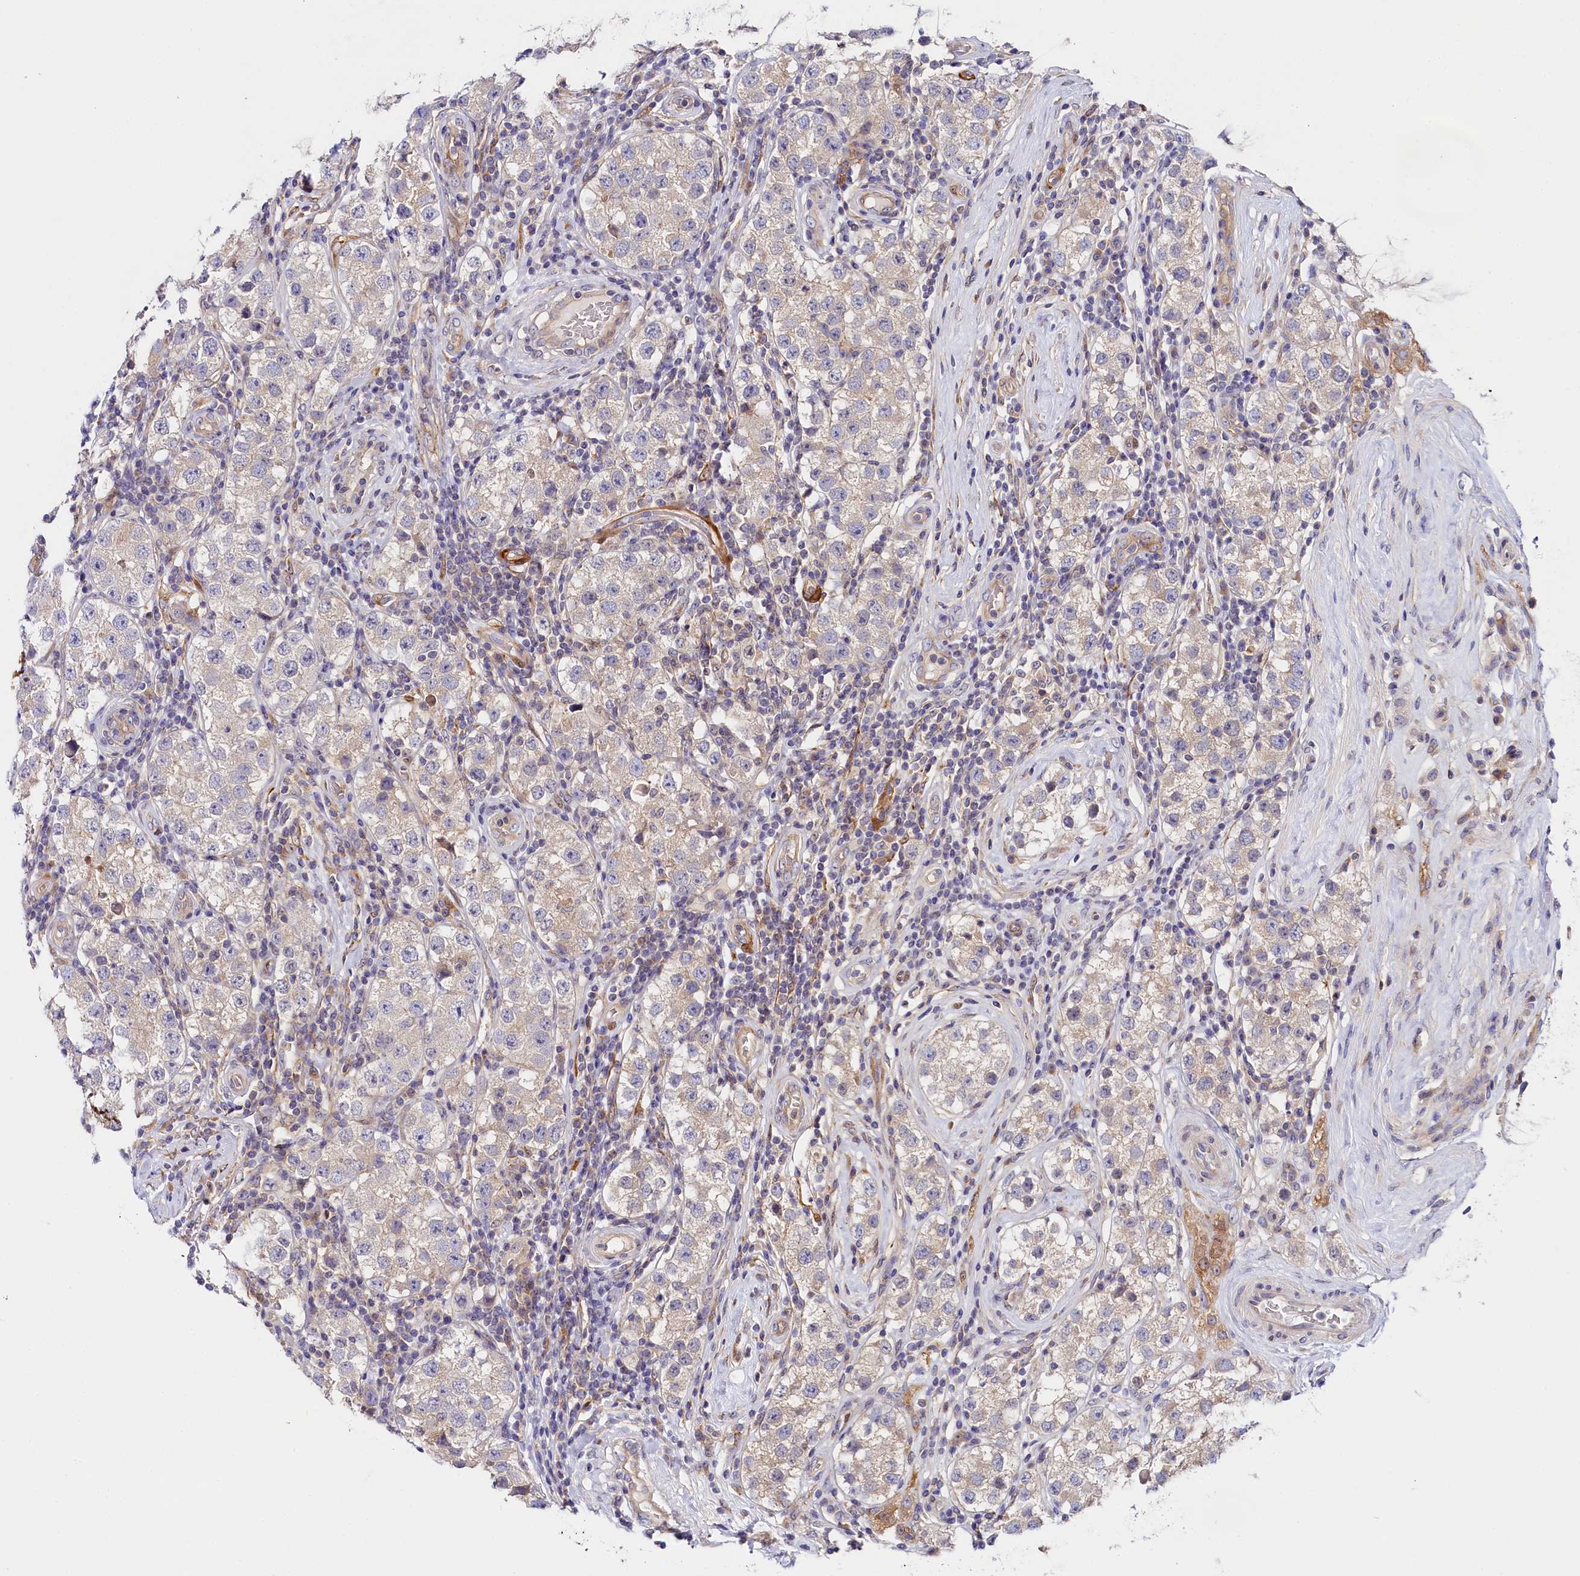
{"staining": {"intensity": "negative", "quantity": "none", "location": "none"}, "tissue": "testis cancer", "cell_type": "Tumor cells", "image_type": "cancer", "snomed": [{"axis": "morphology", "description": "Seminoma, NOS"}, {"axis": "topography", "description": "Testis"}], "caption": "This is an immunohistochemistry photomicrograph of human seminoma (testis). There is no staining in tumor cells.", "gene": "KATNB1", "patient": {"sex": "male", "age": 34}}